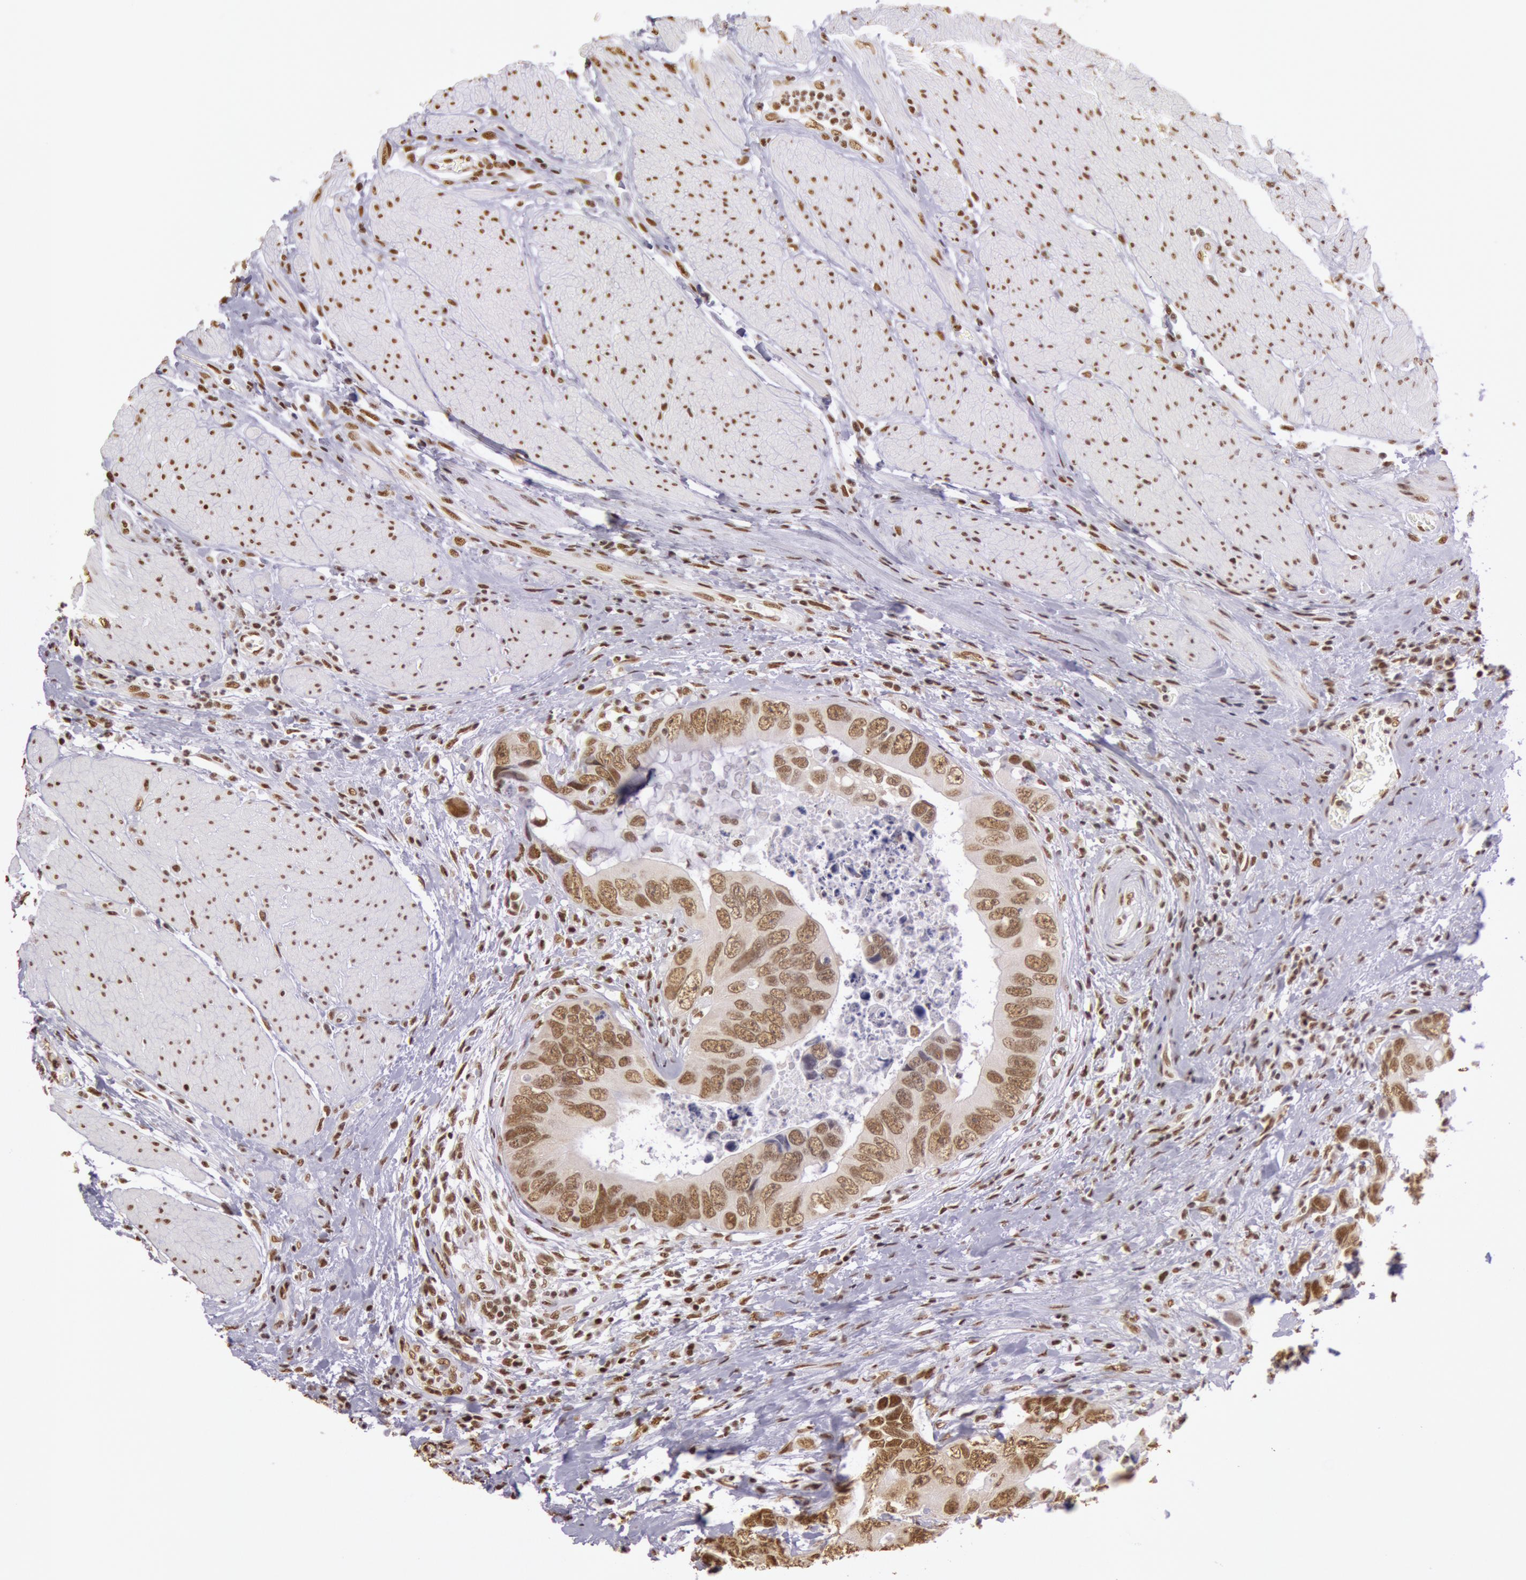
{"staining": {"intensity": "moderate", "quantity": ">75%", "location": "nuclear"}, "tissue": "colorectal cancer", "cell_type": "Tumor cells", "image_type": "cancer", "snomed": [{"axis": "morphology", "description": "Adenocarcinoma, NOS"}, {"axis": "topography", "description": "Rectum"}], "caption": "This image displays immunohistochemistry (IHC) staining of colorectal cancer (adenocarcinoma), with medium moderate nuclear staining in approximately >75% of tumor cells.", "gene": "HNRNPH2", "patient": {"sex": "female", "age": 67}}